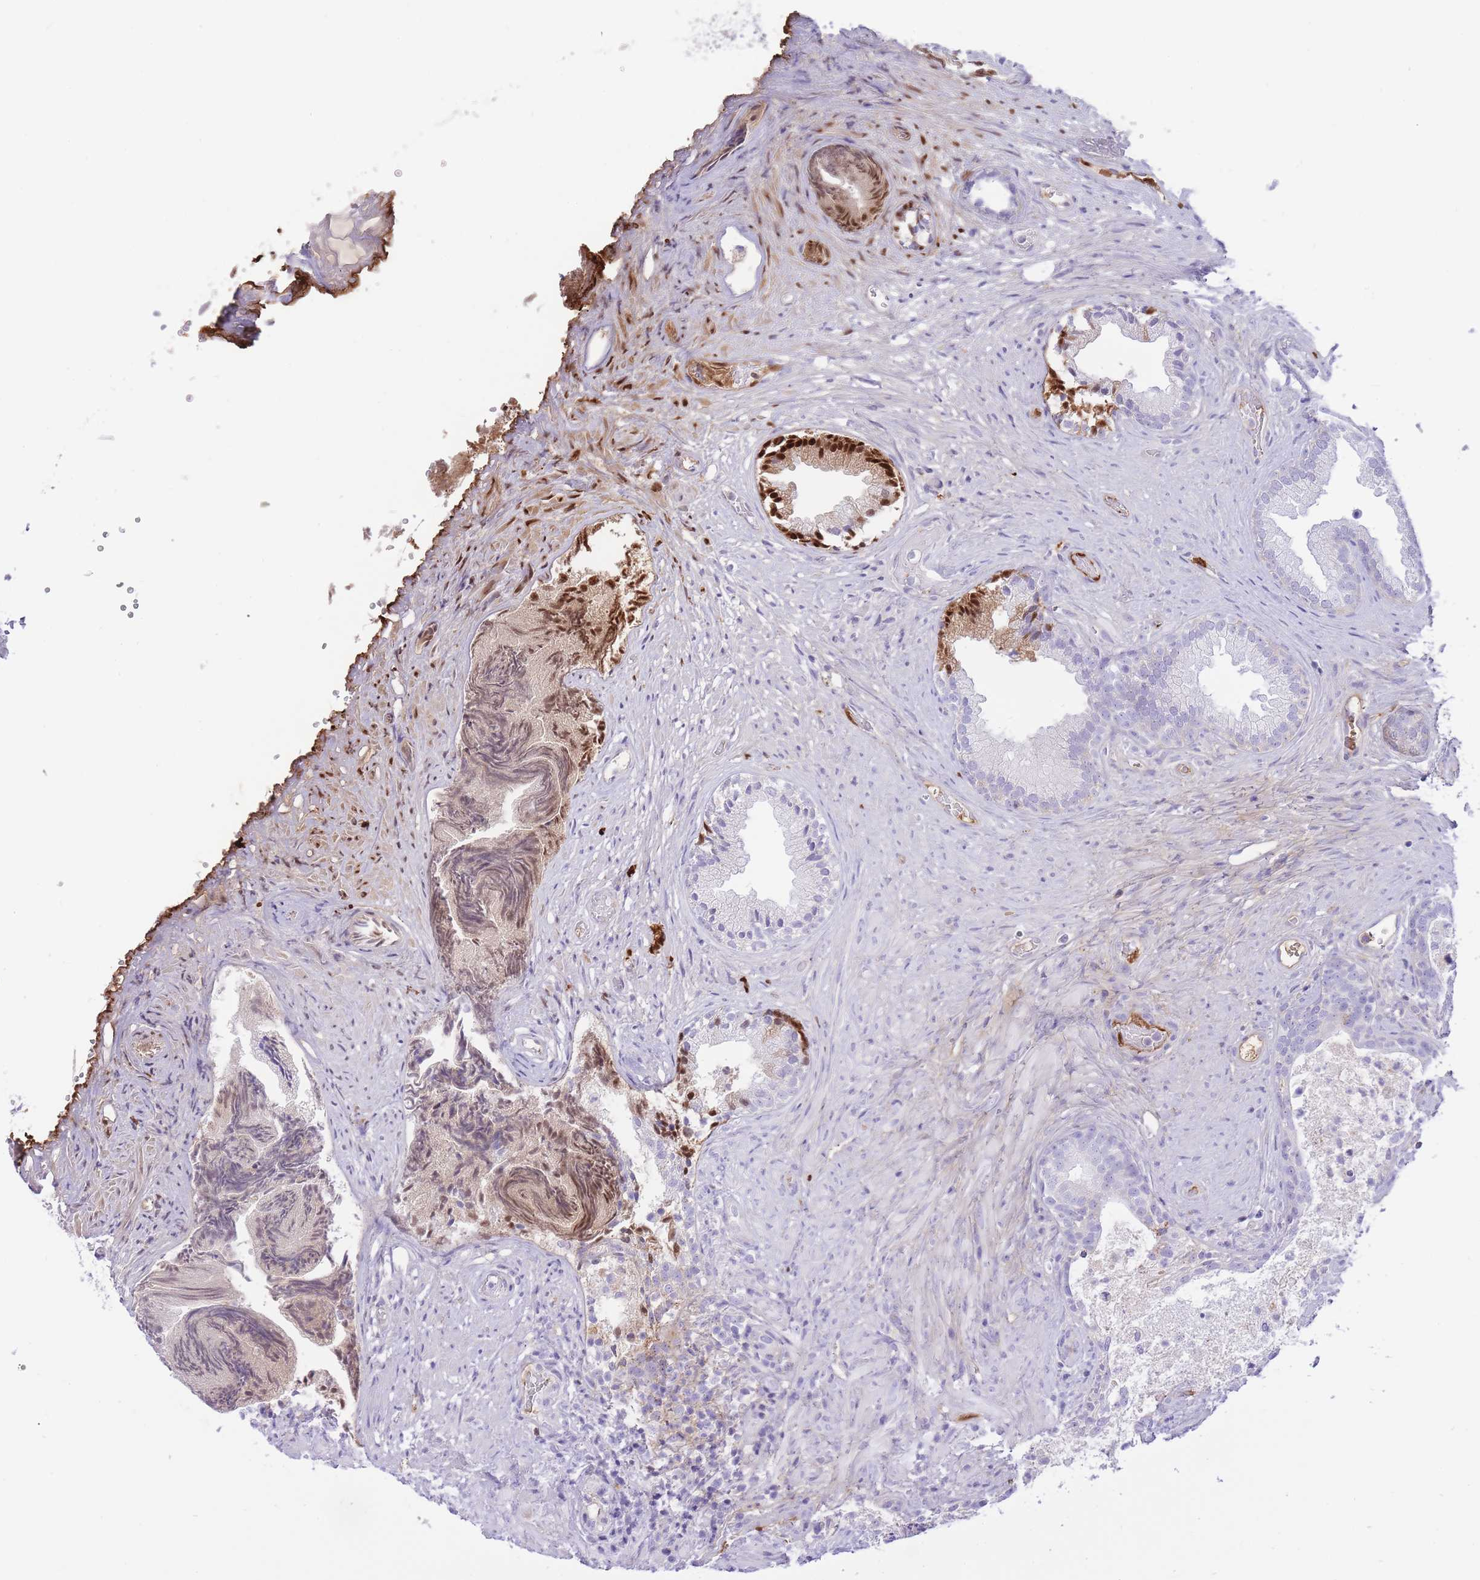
{"staining": {"intensity": "strong", "quantity": "25%-75%", "location": "cytoplasmic/membranous,nuclear"}, "tissue": "prostate", "cell_type": "Glandular cells", "image_type": "normal", "snomed": [{"axis": "morphology", "description": "Normal tissue, NOS"}, {"axis": "topography", "description": "Prostate"}], "caption": "Protein positivity by IHC reveals strong cytoplasmic/membranous,nuclear expression in approximately 25%-75% of glandular cells in unremarkable prostate. (Stains: DAB (3,3'-diaminobenzidine) in brown, nuclei in blue, Microscopy: brightfield microscopy at high magnification).", "gene": "HRG", "patient": {"sex": "male", "age": 76}}